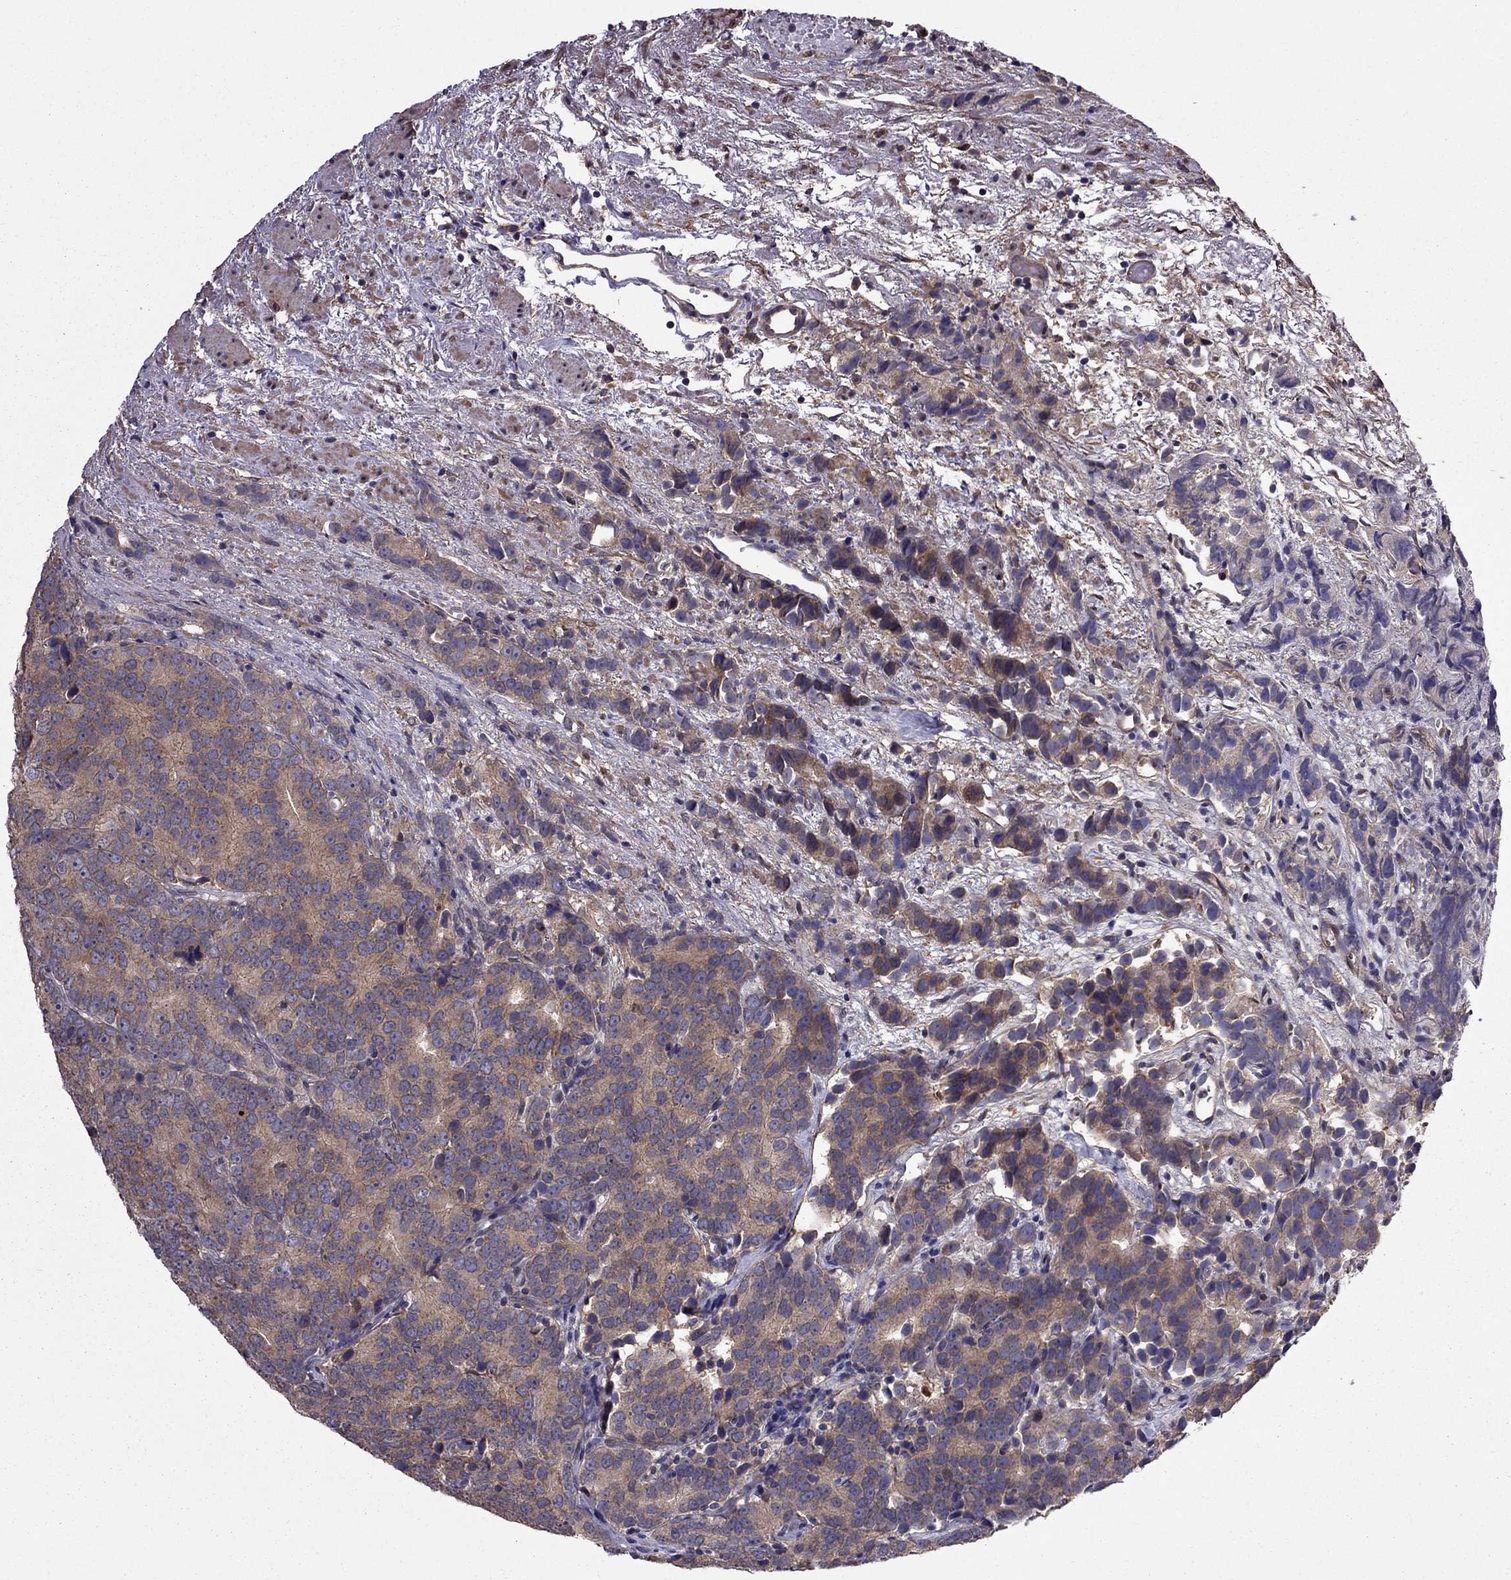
{"staining": {"intensity": "weak", "quantity": ">75%", "location": "cytoplasmic/membranous"}, "tissue": "prostate cancer", "cell_type": "Tumor cells", "image_type": "cancer", "snomed": [{"axis": "morphology", "description": "Adenocarcinoma, High grade"}, {"axis": "topography", "description": "Prostate"}], "caption": "Protein staining reveals weak cytoplasmic/membranous staining in approximately >75% of tumor cells in prostate cancer.", "gene": "ITGB1", "patient": {"sex": "male", "age": 90}}